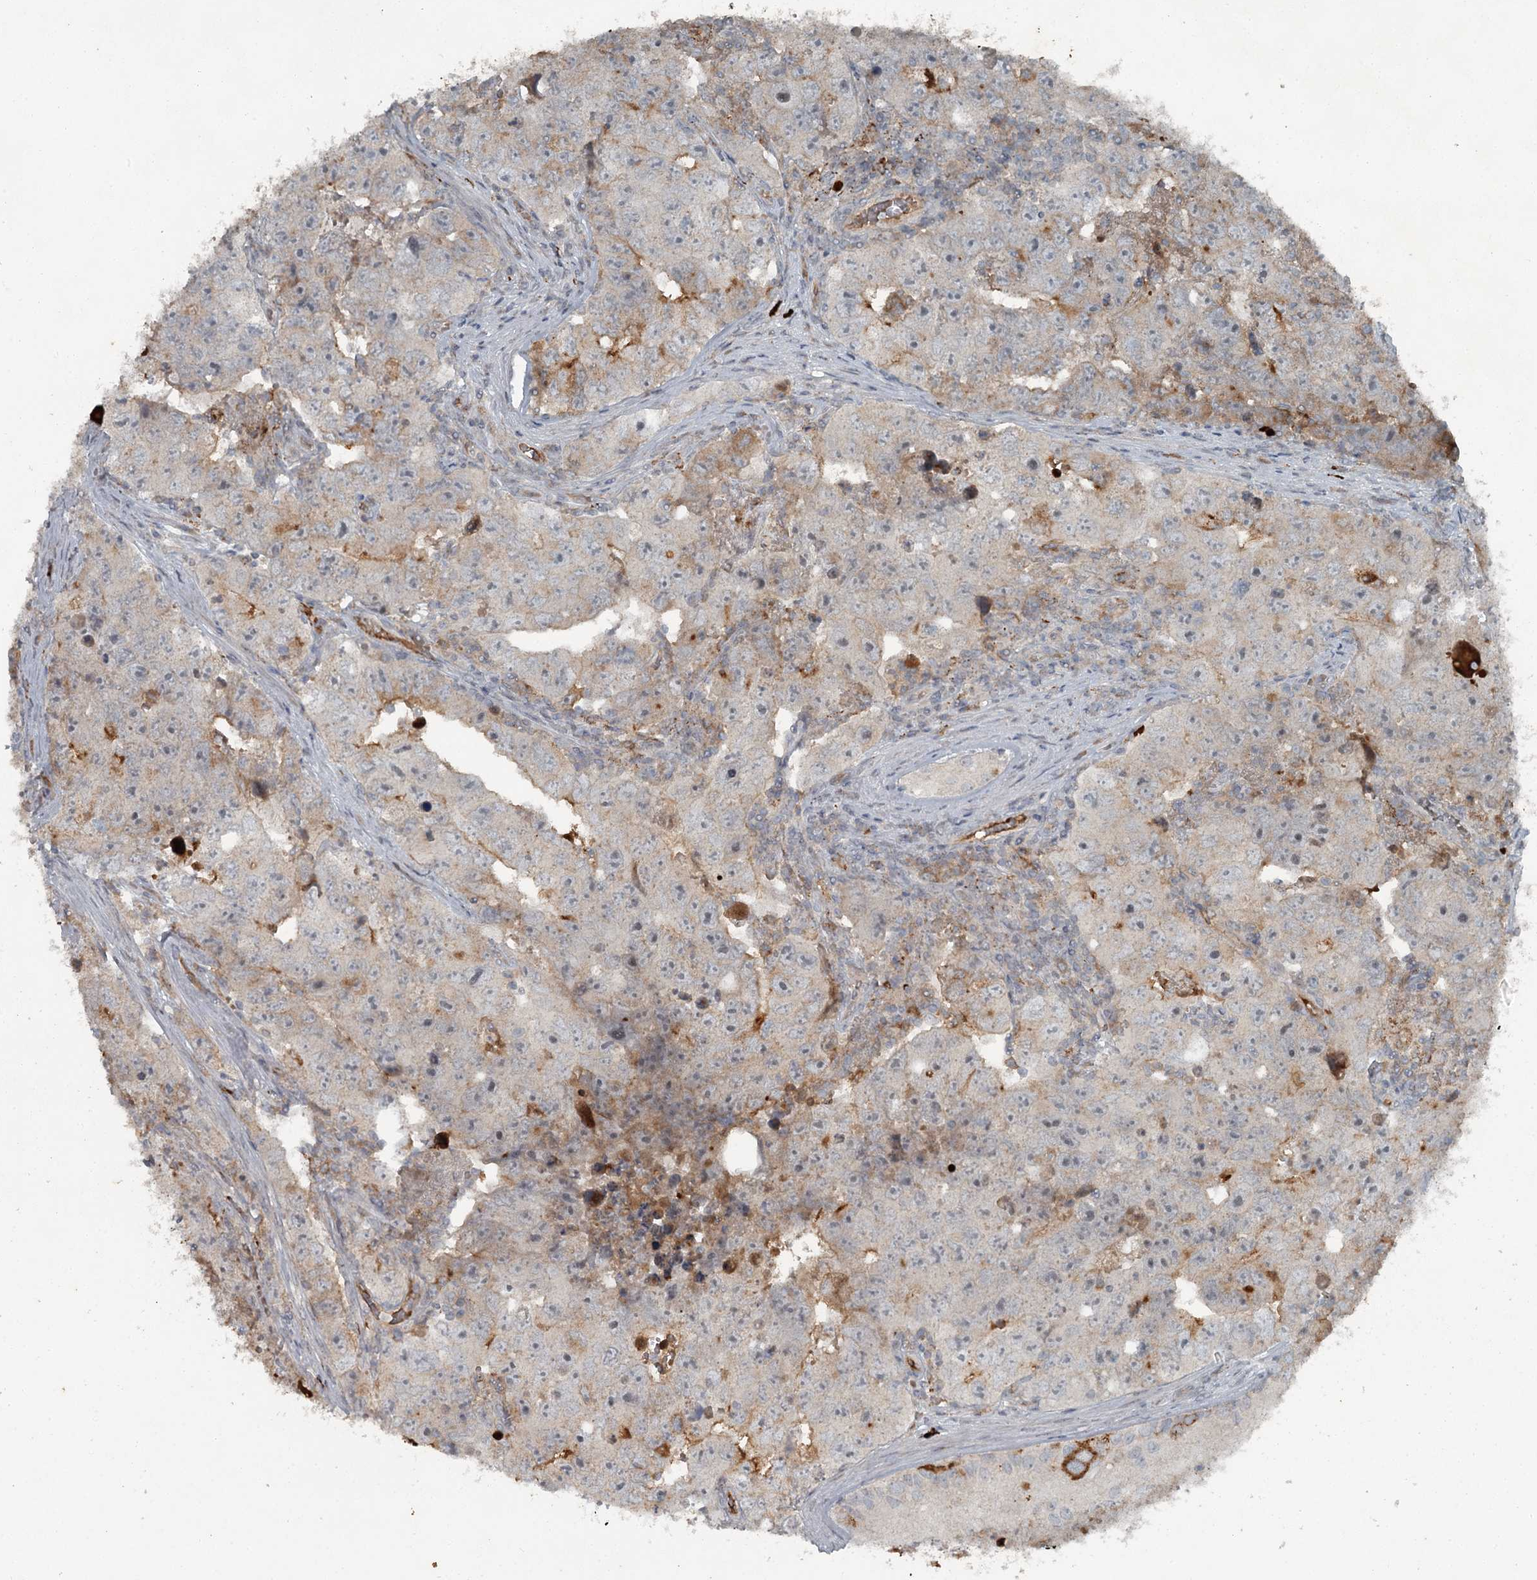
{"staining": {"intensity": "moderate", "quantity": "<25%", "location": "cytoplasmic/membranous"}, "tissue": "testis cancer", "cell_type": "Tumor cells", "image_type": "cancer", "snomed": [{"axis": "morphology", "description": "Carcinoma, Embryonal, NOS"}, {"axis": "topography", "description": "Testis"}], "caption": "Testis cancer (embryonal carcinoma) stained with DAB immunohistochemistry (IHC) shows low levels of moderate cytoplasmic/membranous expression in approximately <25% of tumor cells.", "gene": "SLC39A8", "patient": {"sex": "male", "age": 17}}